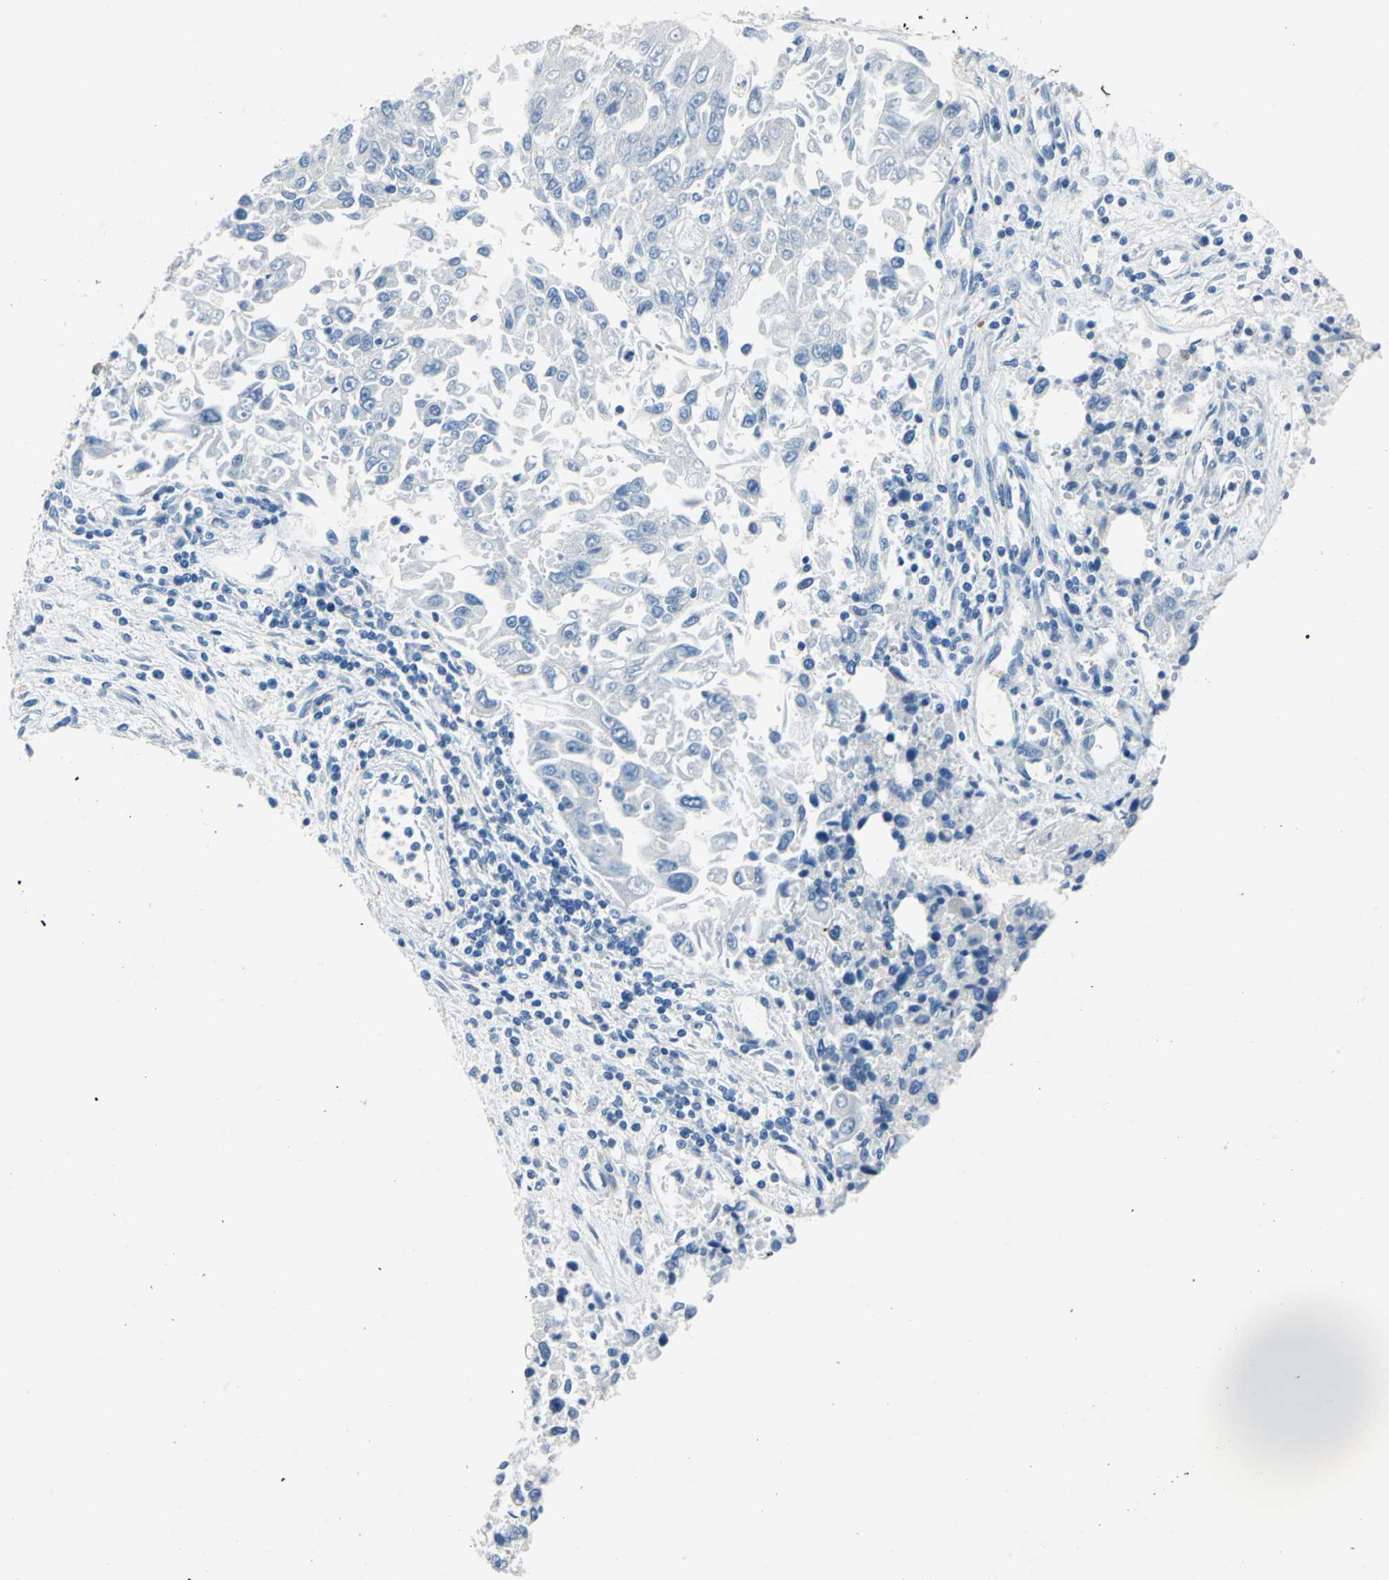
{"staining": {"intensity": "negative", "quantity": "none", "location": "none"}, "tissue": "lung cancer", "cell_type": "Tumor cells", "image_type": "cancer", "snomed": [{"axis": "morphology", "description": "Adenocarcinoma, NOS"}, {"axis": "topography", "description": "Lung"}], "caption": "This is an IHC histopathology image of lung cancer. There is no positivity in tumor cells.", "gene": "AKAP12", "patient": {"sex": "male", "age": 84}}